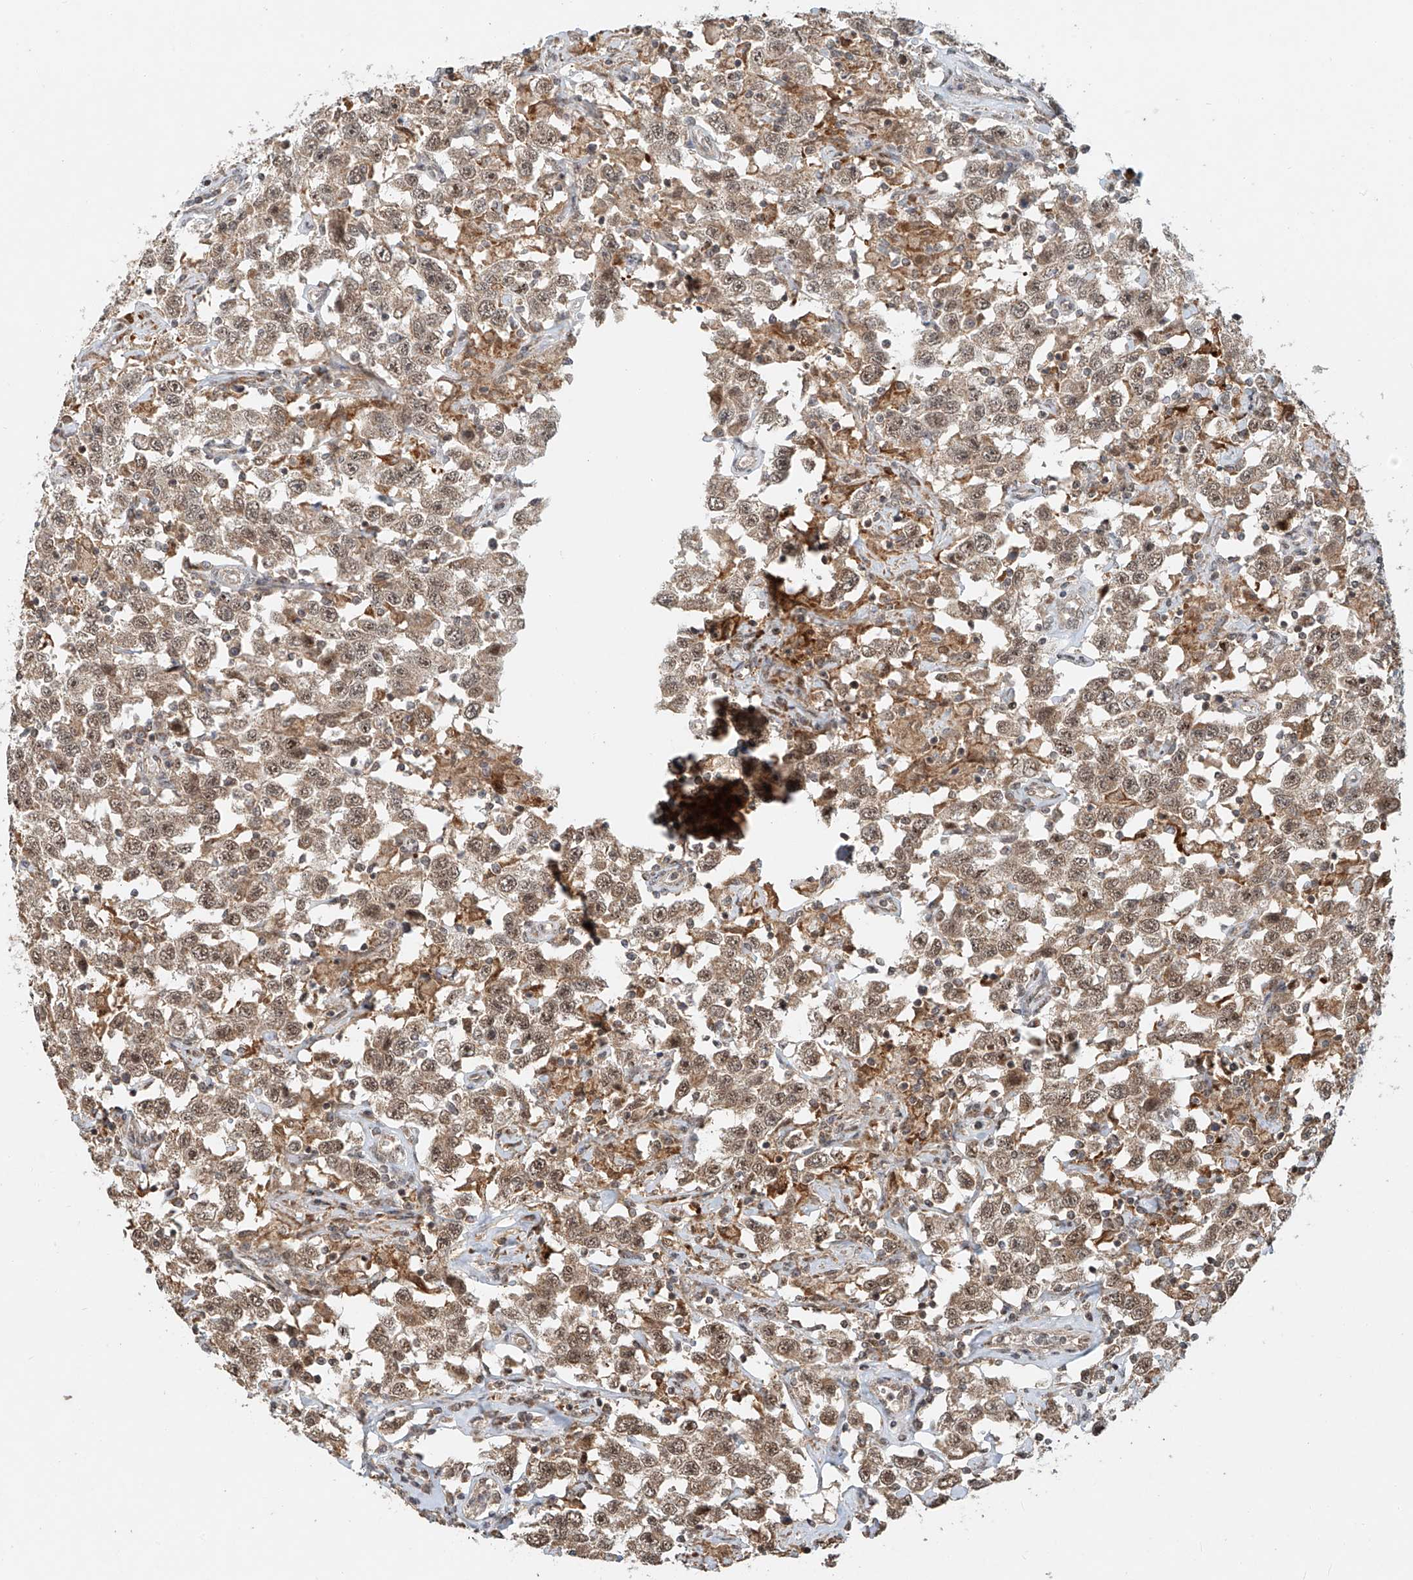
{"staining": {"intensity": "weak", "quantity": ">75%", "location": "cytoplasmic/membranous,nuclear"}, "tissue": "testis cancer", "cell_type": "Tumor cells", "image_type": "cancer", "snomed": [{"axis": "morphology", "description": "Seminoma, NOS"}, {"axis": "topography", "description": "Testis"}], "caption": "This is an image of immunohistochemistry staining of seminoma (testis), which shows weak expression in the cytoplasmic/membranous and nuclear of tumor cells.", "gene": "SYTL3", "patient": {"sex": "male", "age": 41}}